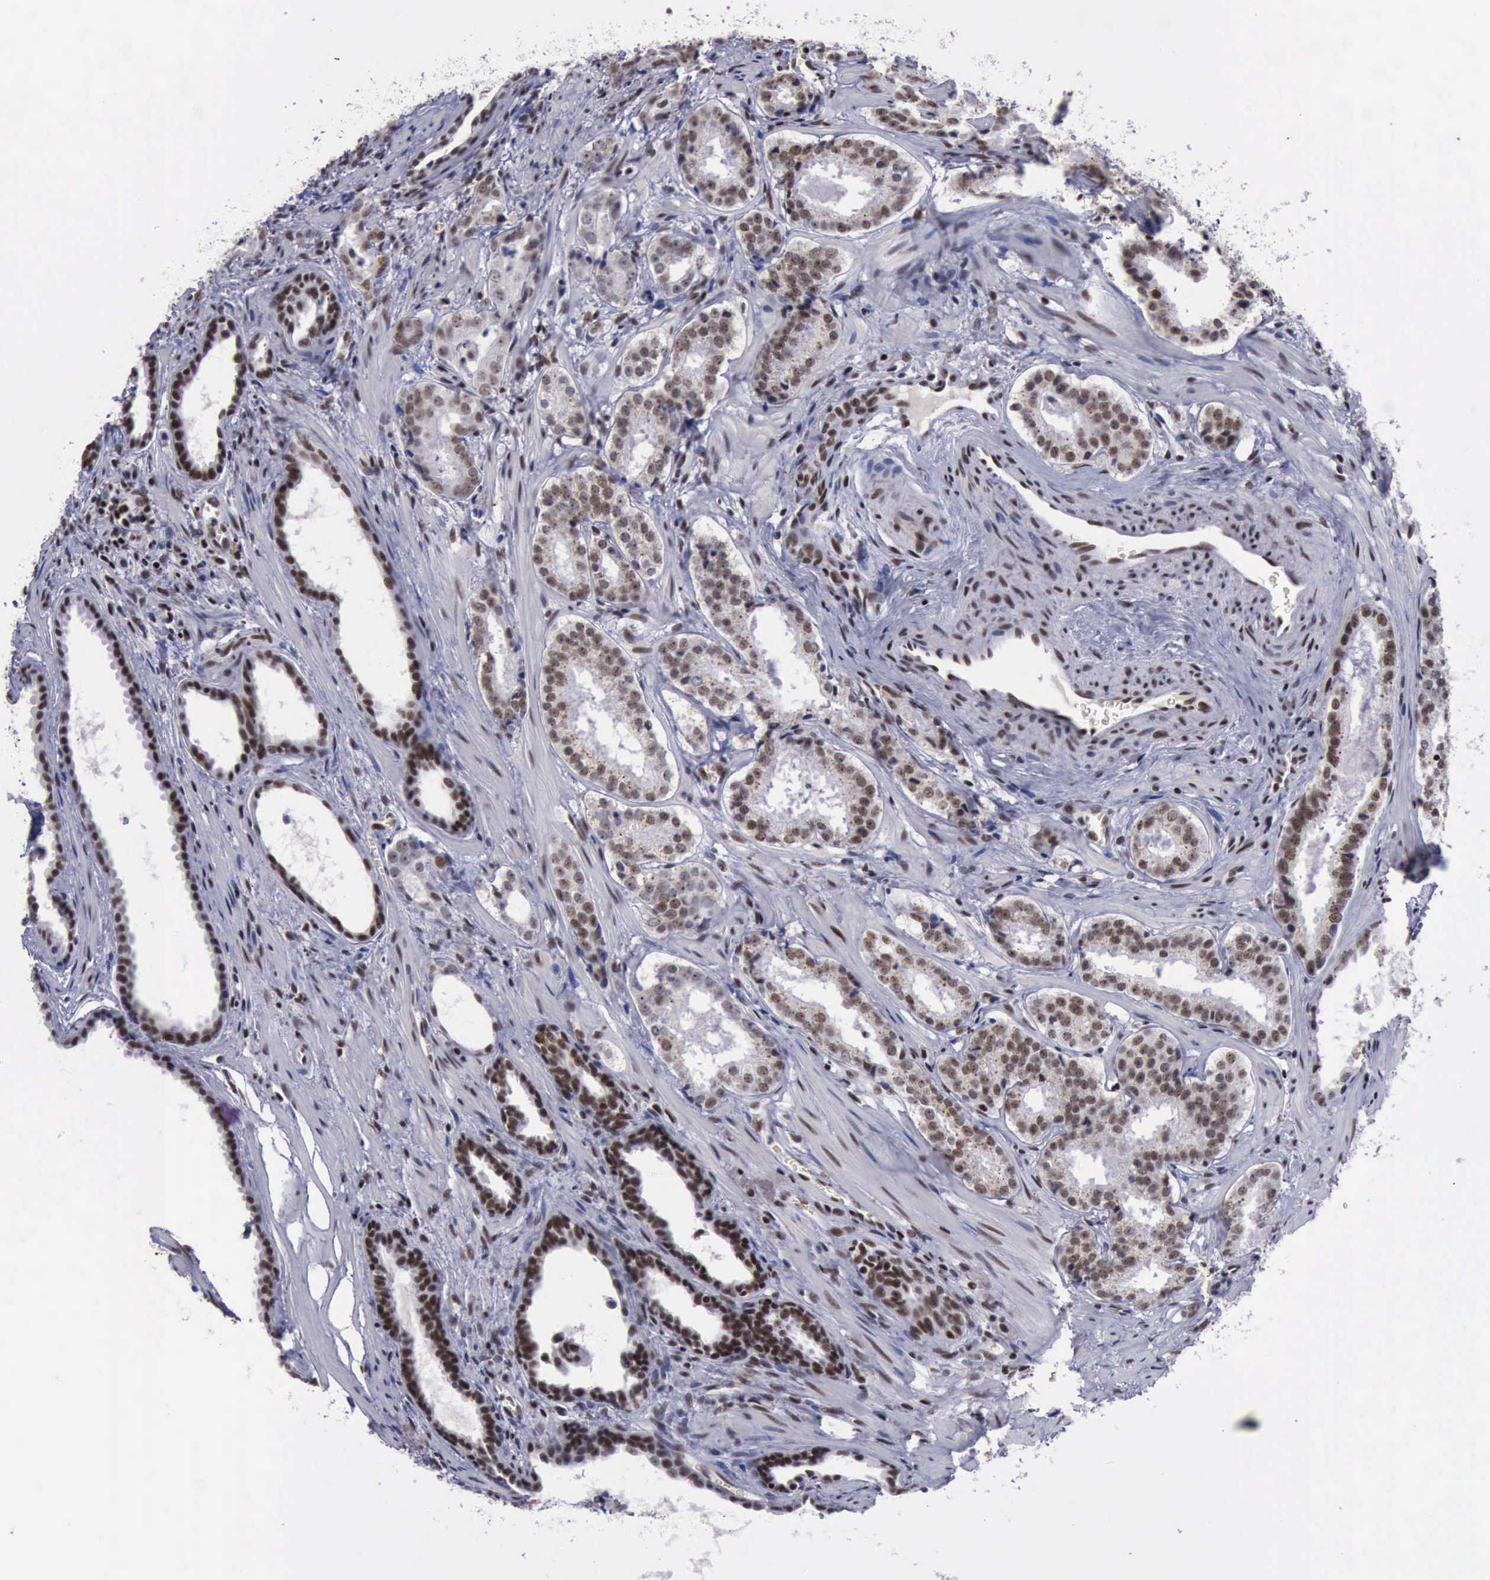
{"staining": {"intensity": "moderate", "quantity": "25%-75%", "location": "nuclear"}, "tissue": "prostate cancer", "cell_type": "Tumor cells", "image_type": "cancer", "snomed": [{"axis": "morphology", "description": "Adenocarcinoma, Medium grade"}, {"axis": "topography", "description": "Prostate"}], "caption": "Approximately 25%-75% of tumor cells in human prostate cancer exhibit moderate nuclear protein positivity as visualized by brown immunohistochemical staining.", "gene": "YY1", "patient": {"sex": "male", "age": 64}}